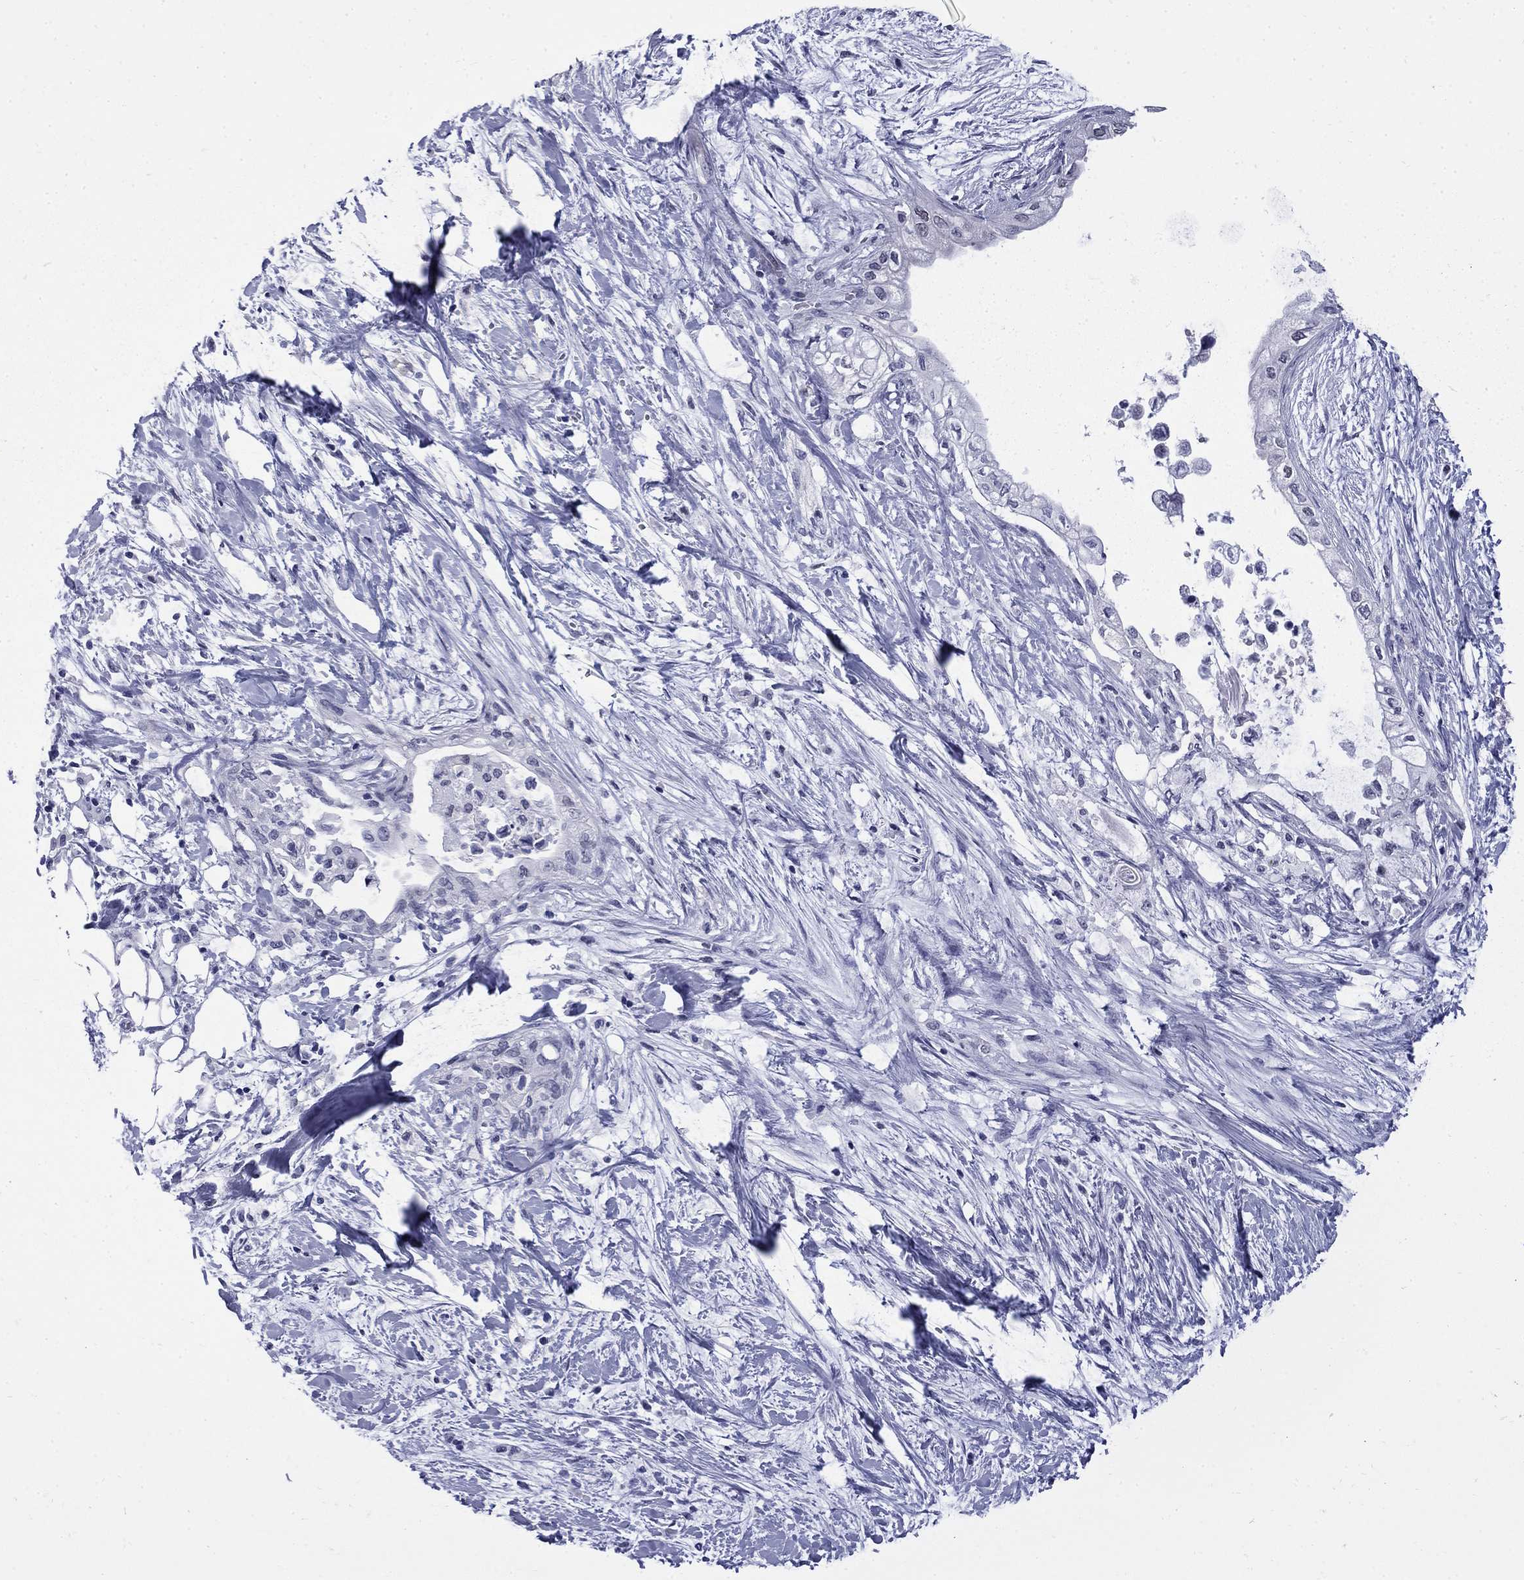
{"staining": {"intensity": "negative", "quantity": "none", "location": "none"}, "tissue": "pancreatic cancer", "cell_type": "Tumor cells", "image_type": "cancer", "snomed": [{"axis": "morphology", "description": "Normal tissue, NOS"}, {"axis": "morphology", "description": "Adenocarcinoma, NOS"}, {"axis": "topography", "description": "Pancreas"}, {"axis": "topography", "description": "Duodenum"}], "caption": "An immunohistochemistry (IHC) photomicrograph of pancreatic adenocarcinoma is shown. There is no staining in tumor cells of pancreatic adenocarcinoma.", "gene": "MGARP", "patient": {"sex": "female", "age": 60}}